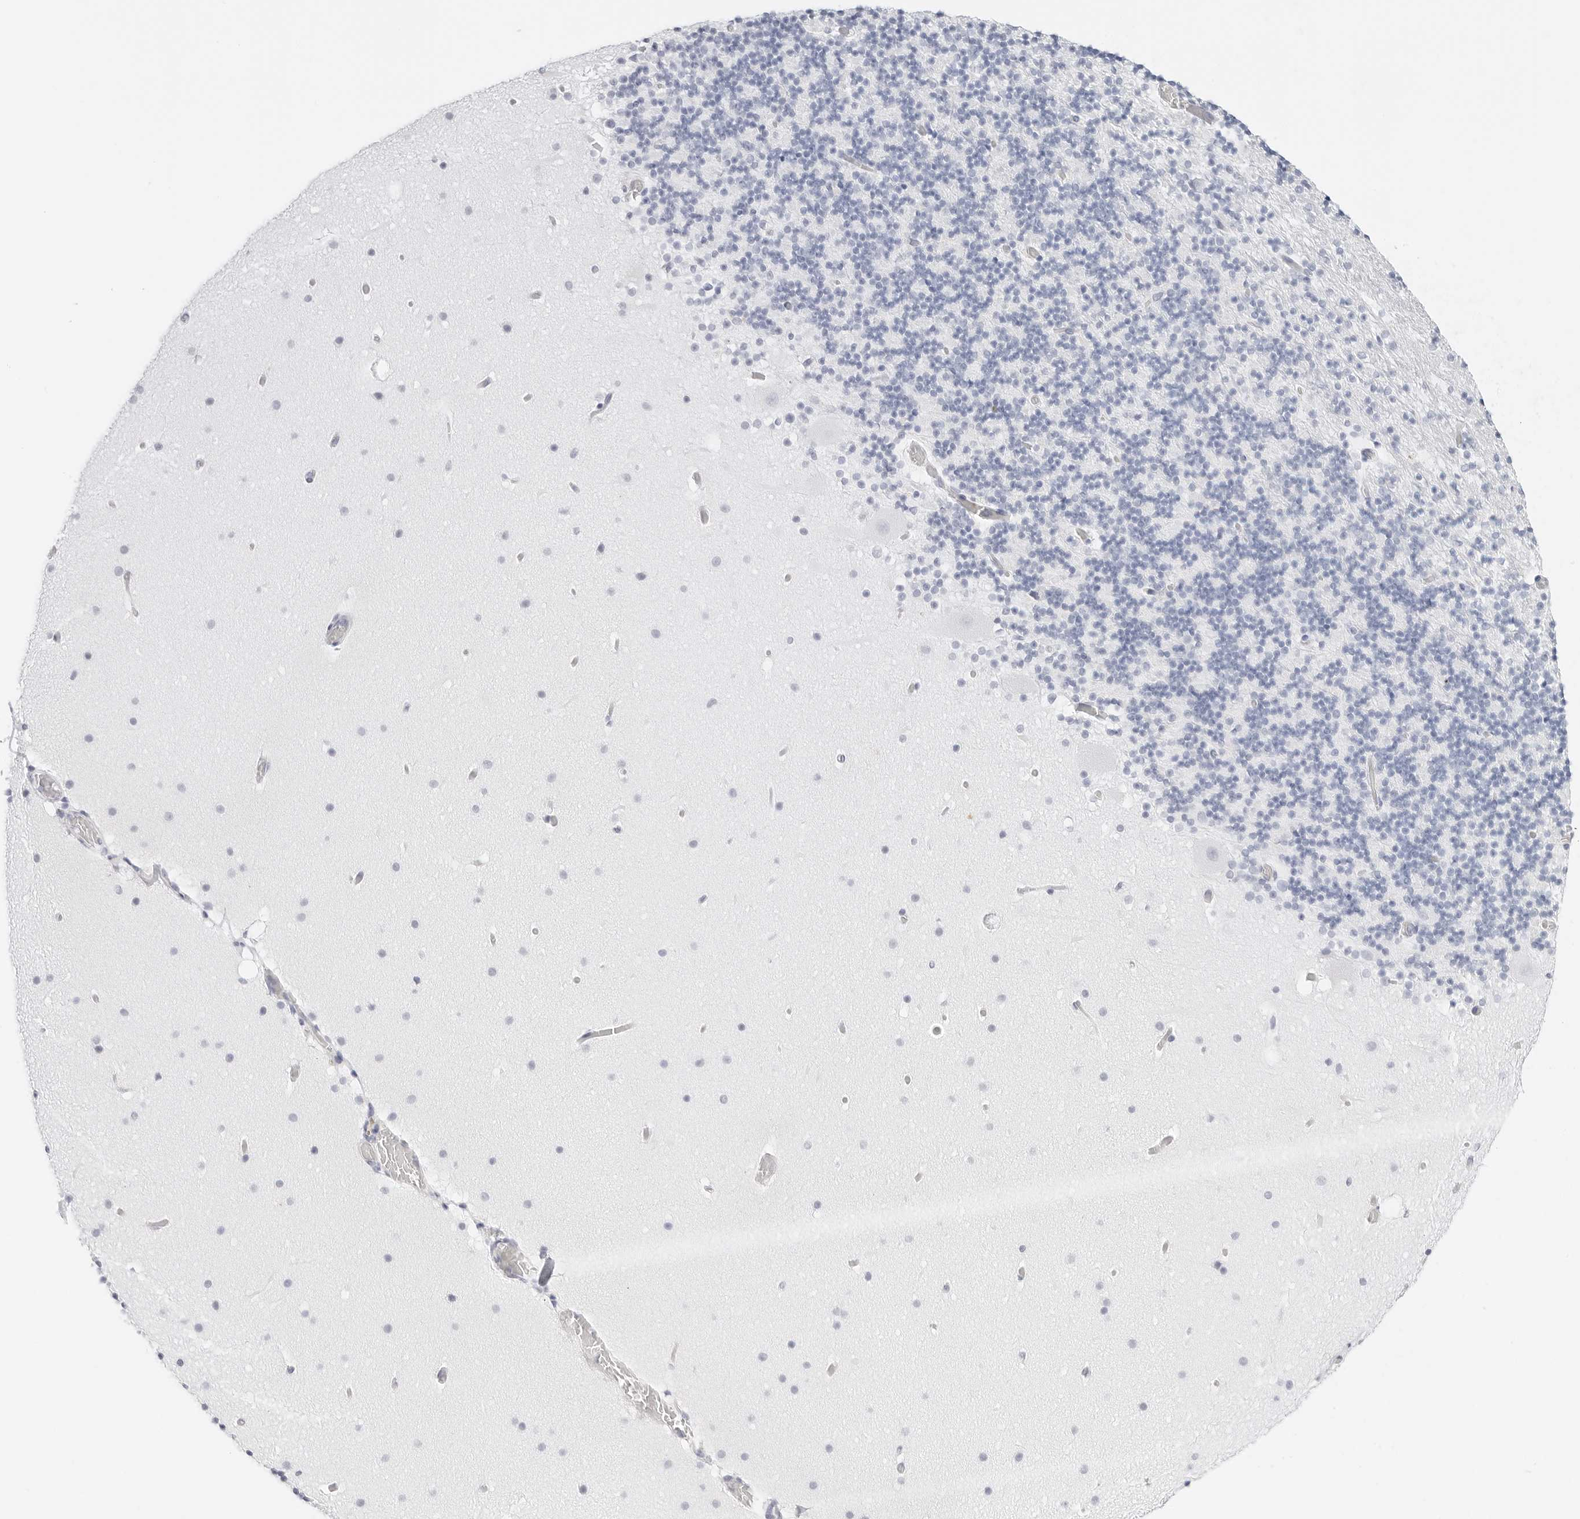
{"staining": {"intensity": "negative", "quantity": "none", "location": "none"}, "tissue": "cerebellum", "cell_type": "Cells in granular layer", "image_type": "normal", "snomed": [{"axis": "morphology", "description": "Normal tissue, NOS"}, {"axis": "topography", "description": "Cerebellum"}], "caption": "The histopathology image displays no staining of cells in granular layer in unremarkable cerebellum. The staining is performed using DAB (3,3'-diaminobenzidine) brown chromogen with nuclei counter-stained in using hematoxylin.", "gene": "TFF2", "patient": {"sex": "male", "age": 57}}